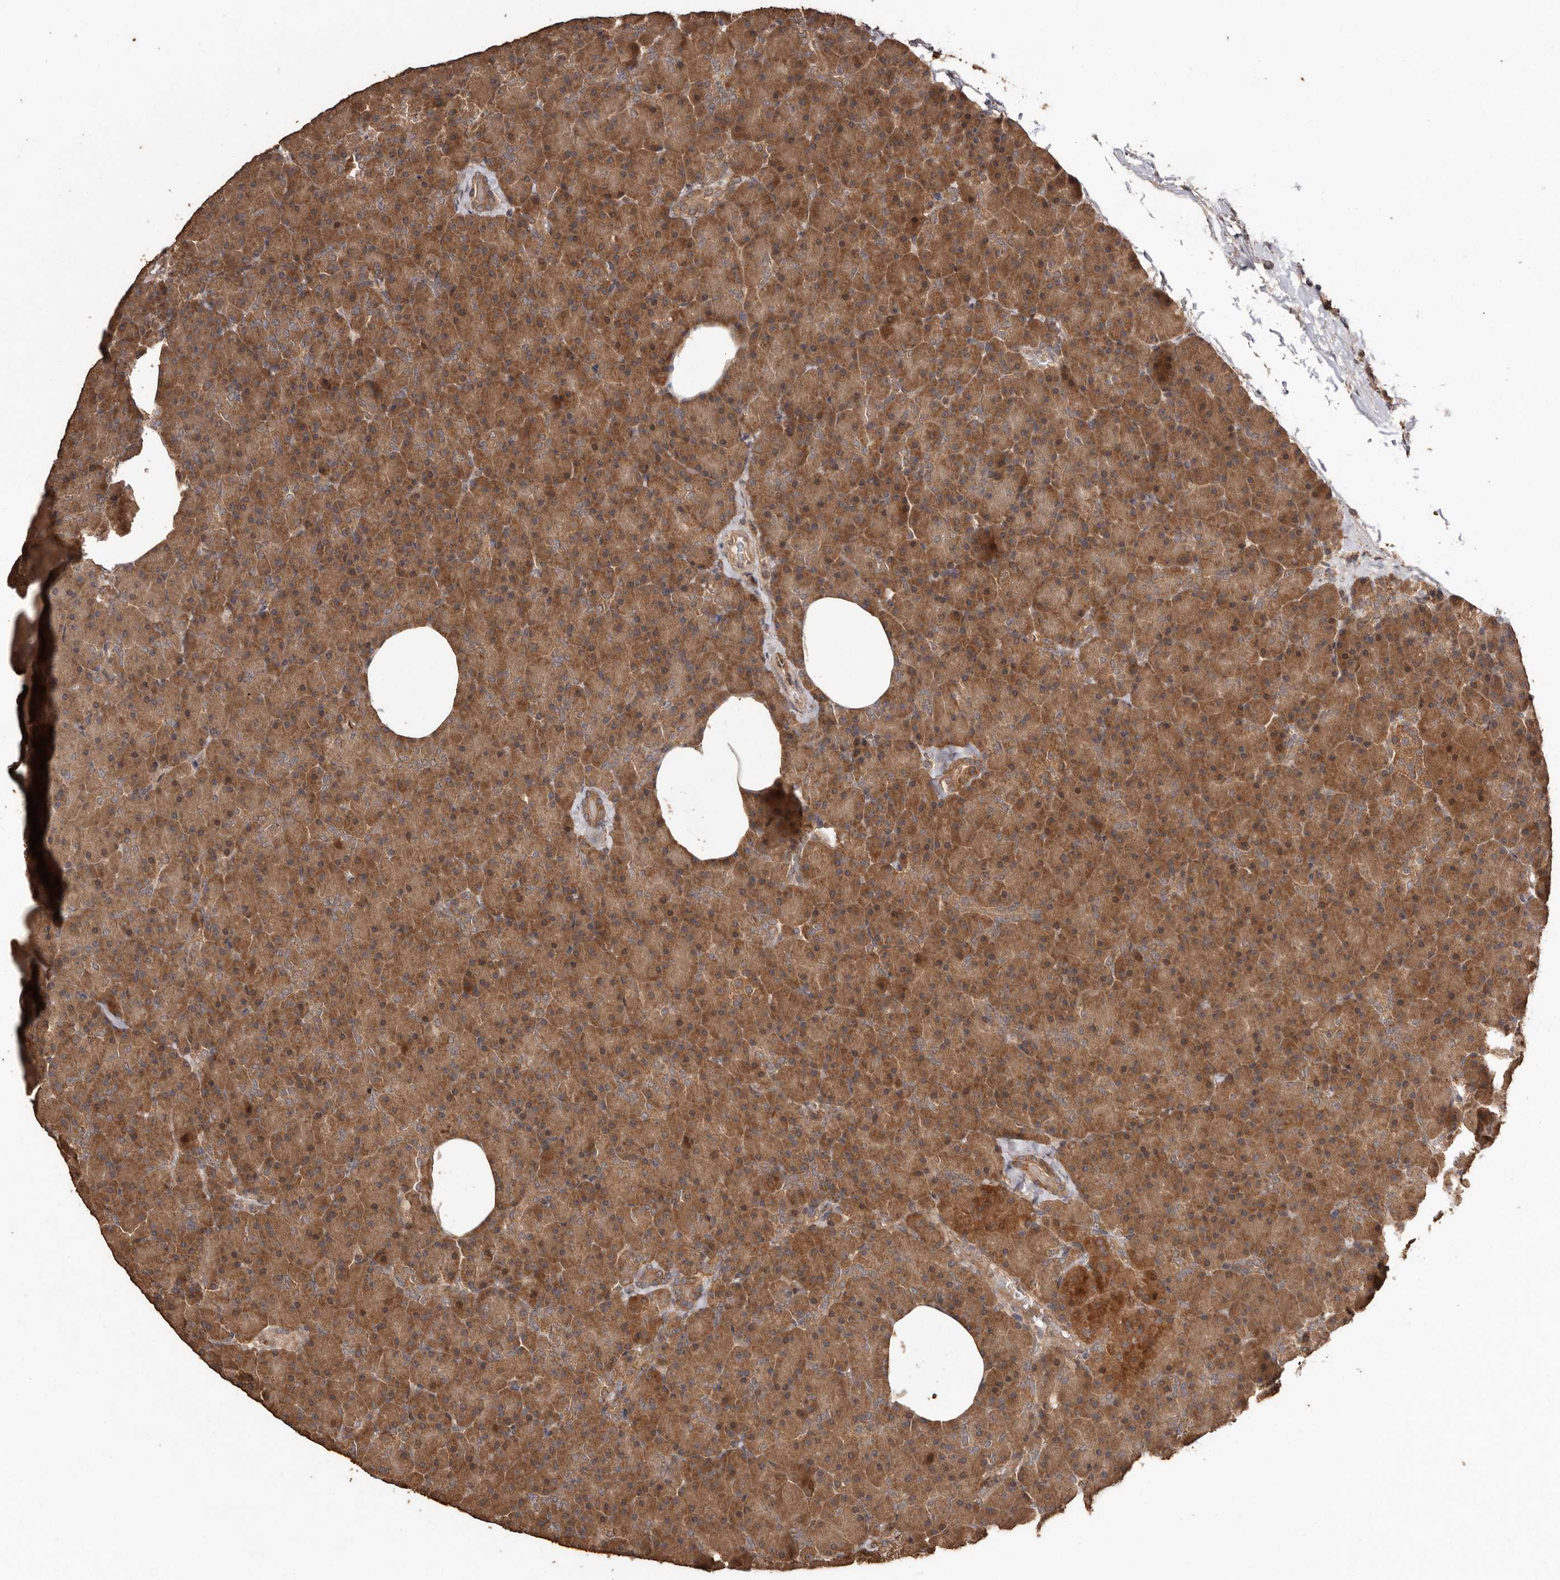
{"staining": {"intensity": "moderate", "quantity": ">75%", "location": "cytoplasmic/membranous"}, "tissue": "pancreas", "cell_type": "Exocrine glandular cells", "image_type": "normal", "snomed": [{"axis": "morphology", "description": "Normal tissue, NOS"}, {"axis": "morphology", "description": "Carcinoid, malignant, NOS"}, {"axis": "topography", "description": "Pancreas"}], "caption": "Immunohistochemical staining of benign human pancreas exhibits medium levels of moderate cytoplasmic/membranous staining in approximately >75% of exocrine glandular cells. (Stains: DAB in brown, nuclei in blue, Microscopy: brightfield microscopy at high magnification).", "gene": "RWDD1", "patient": {"sex": "female", "age": 35}}